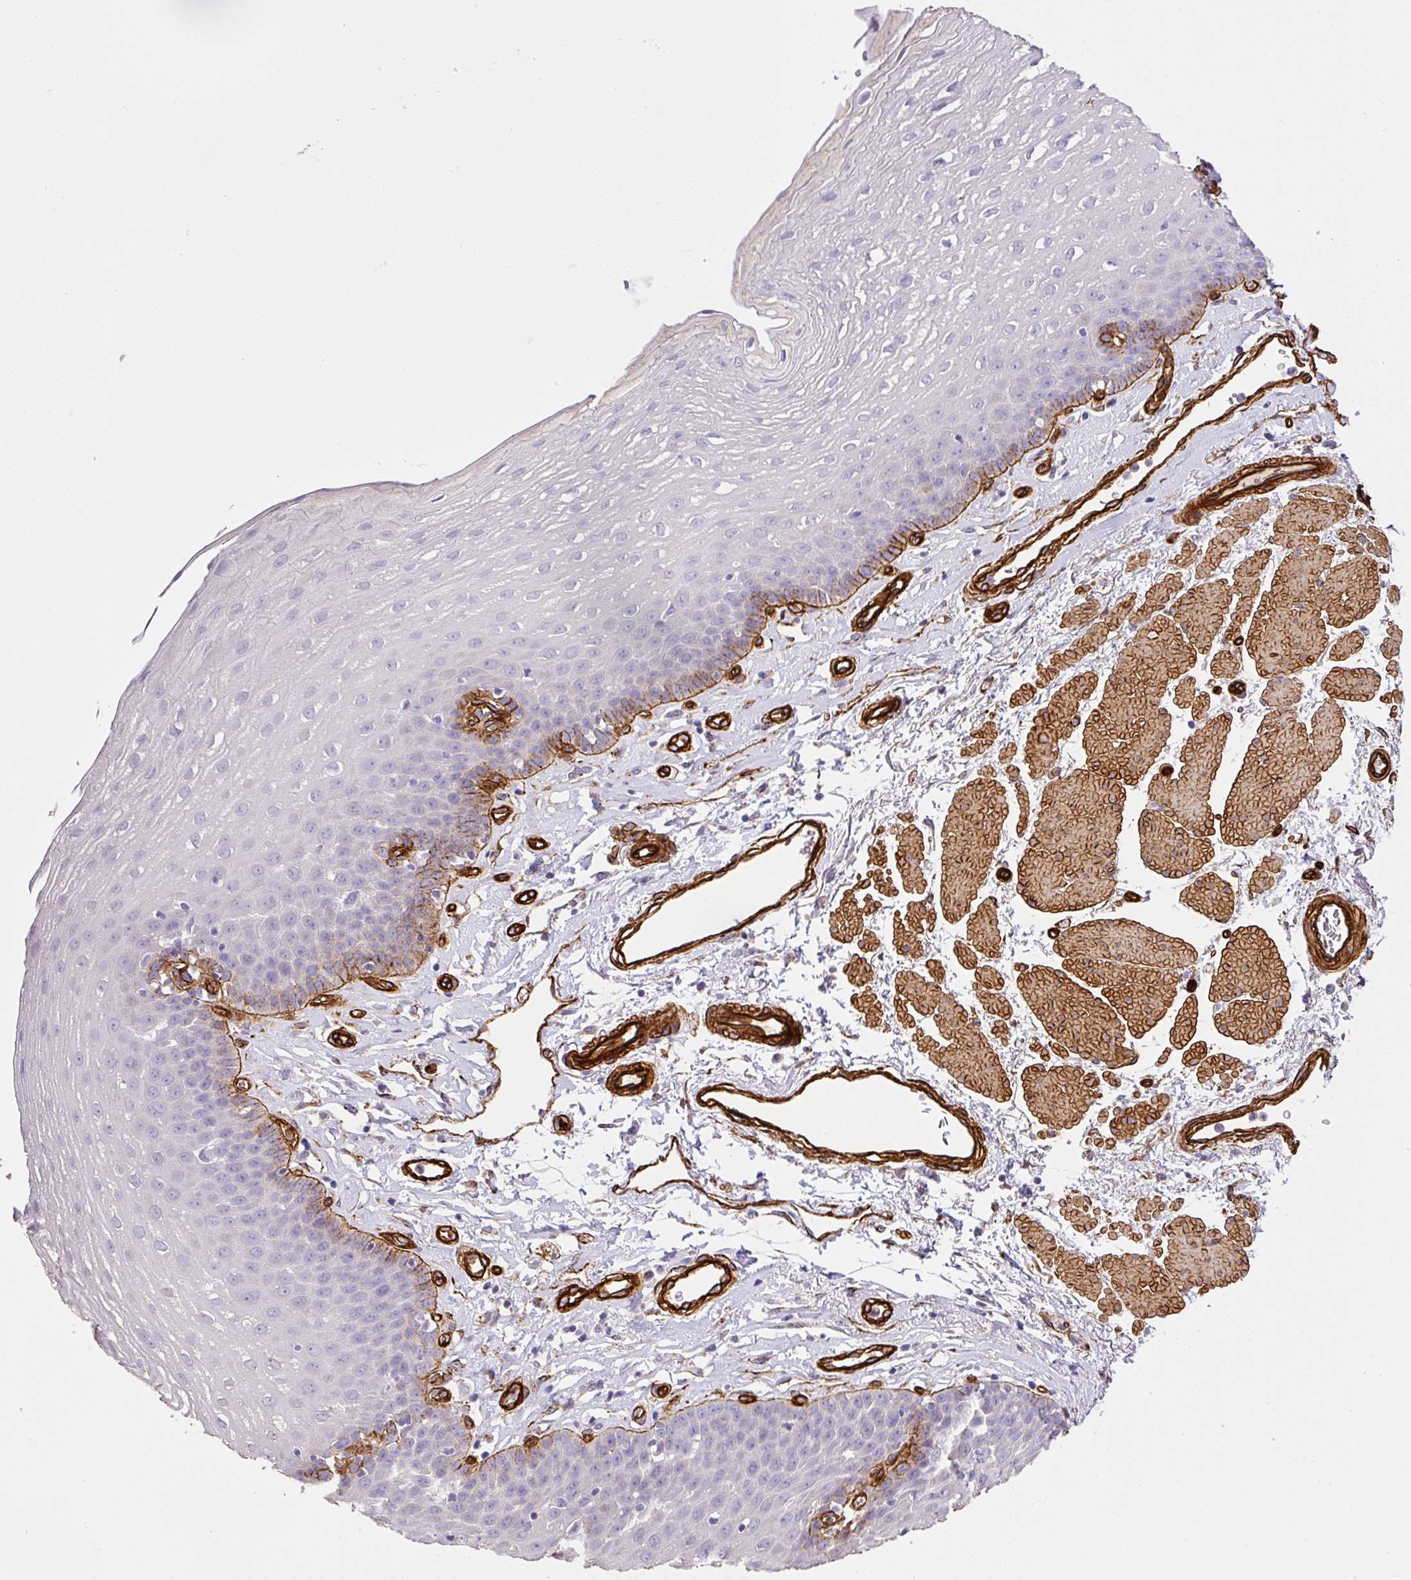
{"staining": {"intensity": "moderate", "quantity": "<25%", "location": "cytoplasmic/membranous"}, "tissue": "esophagus", "cell_type": "Squamous epithelial cells", "image_type": "normal", "snomed": [{"axis": "morphology", "description": "Normal tissue, NOS"}, {"axis": "topography", "description": "Esophagus"}], "caption": "Immunohistochemistry (IHC) of benign esophagus shows low levels of moderate cytoplasmic/membranous expression in about <25% of squamous epithelial cells.", "gene": "SLC25A17", "patient": {"sex": "female", "age": 81}}